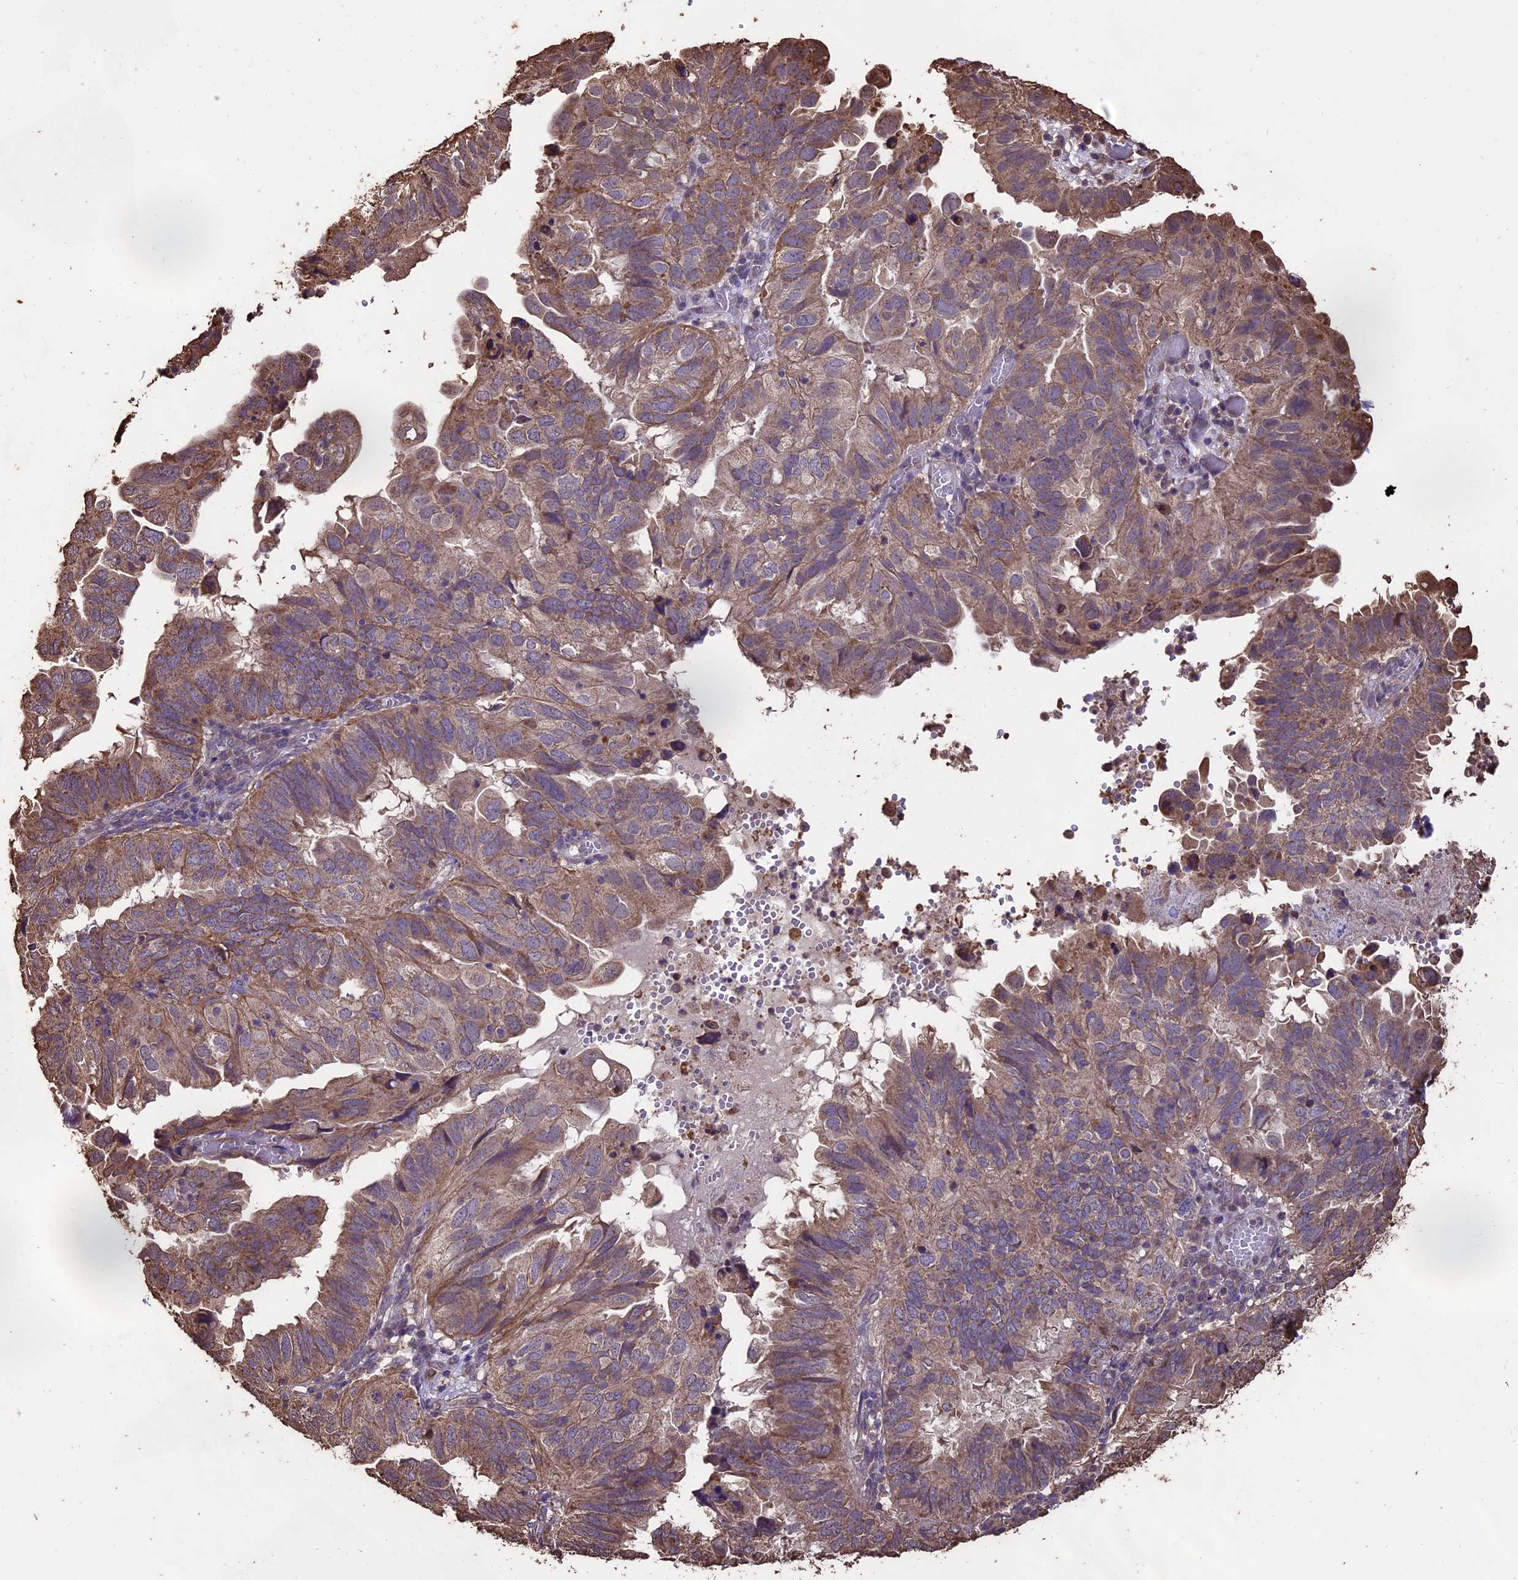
{"staining": {"intensity": "weak", "quantity": ">75%", "location": "cytoplasmic/membranous"}, "tissue": "endometrial cancer", "cell_type": "Tumor cells", "image_type": "cancer", "snomed": [{"axis": "morphology", "description": "Adenocarcinoma, NOS"}, {"axis": "topography", "description": "Uterus"}], "caption": "Immunohistochemical staining of human endometrial cancer exhibits low levels of weak cytoplasmic/membranous protein staining in about >75% of tumor cells.", "gene": "PGPEP1L", "patient": {"sex": "female", "age": 77}}